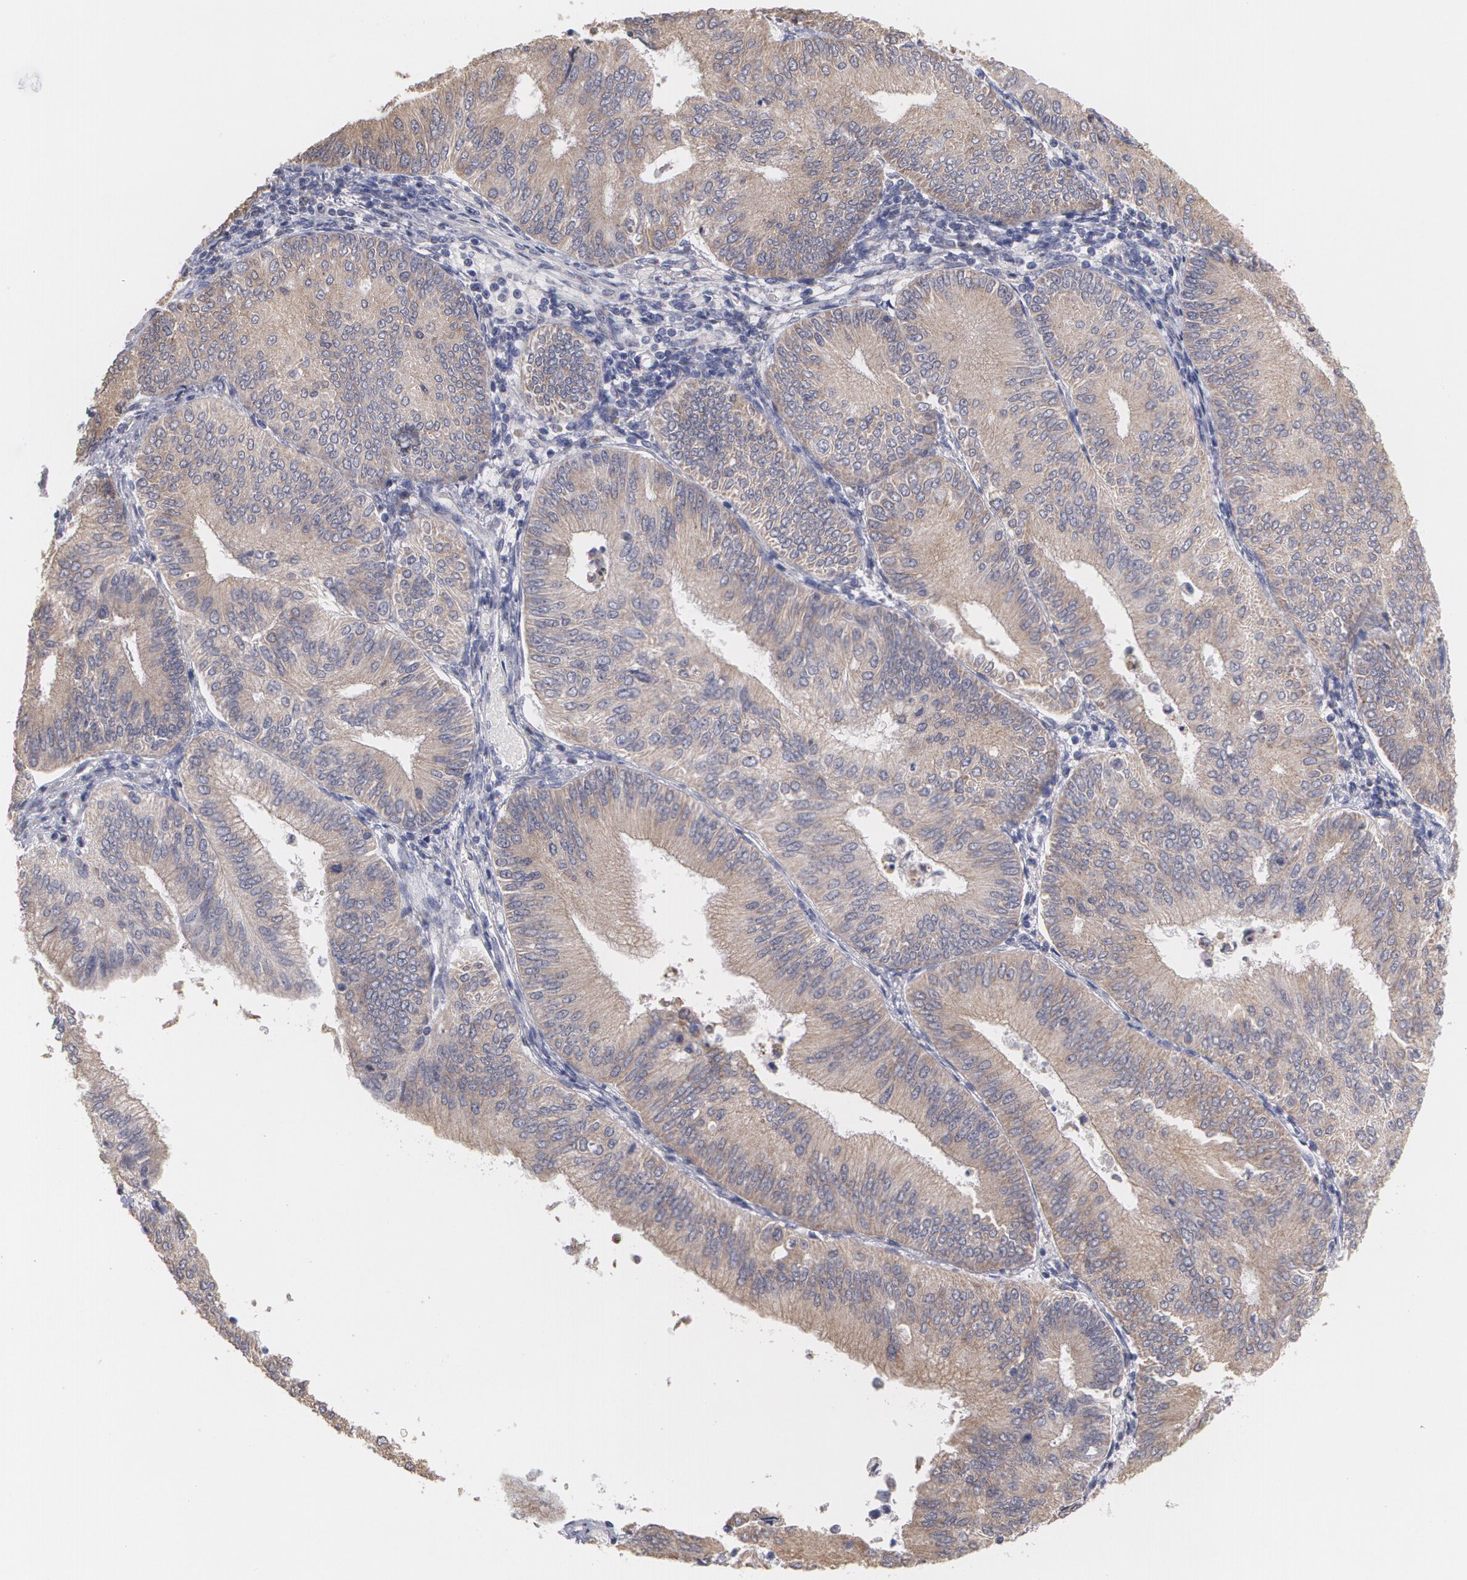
{"staining": {"intensity": "moderate", "quantity": ">75%", "location": "cytoplasmic/membranous"}, "tissue": "endometrial cancer", "cell_type": "Tumor cells", "image_type": "cancer", "snomed": [{"axis": "morphology", "description": "Adenocarcinoma, NOS"}, {"axis": "topography", "description": "Endometrium"}], "caption": "Endometrial cancer (adenocarcinoma) stained with immunohistochemistry (IHC) exhibits moderate cytoplasmic/membranous staining in approximately >75% of tumor cells. (DAB (3,3'-diaminobenzidine) = brown stain, brightfield microscopy at high magnification).", "gene": "MTHFD1", "patient": {"sex": "female", "age": 55}}